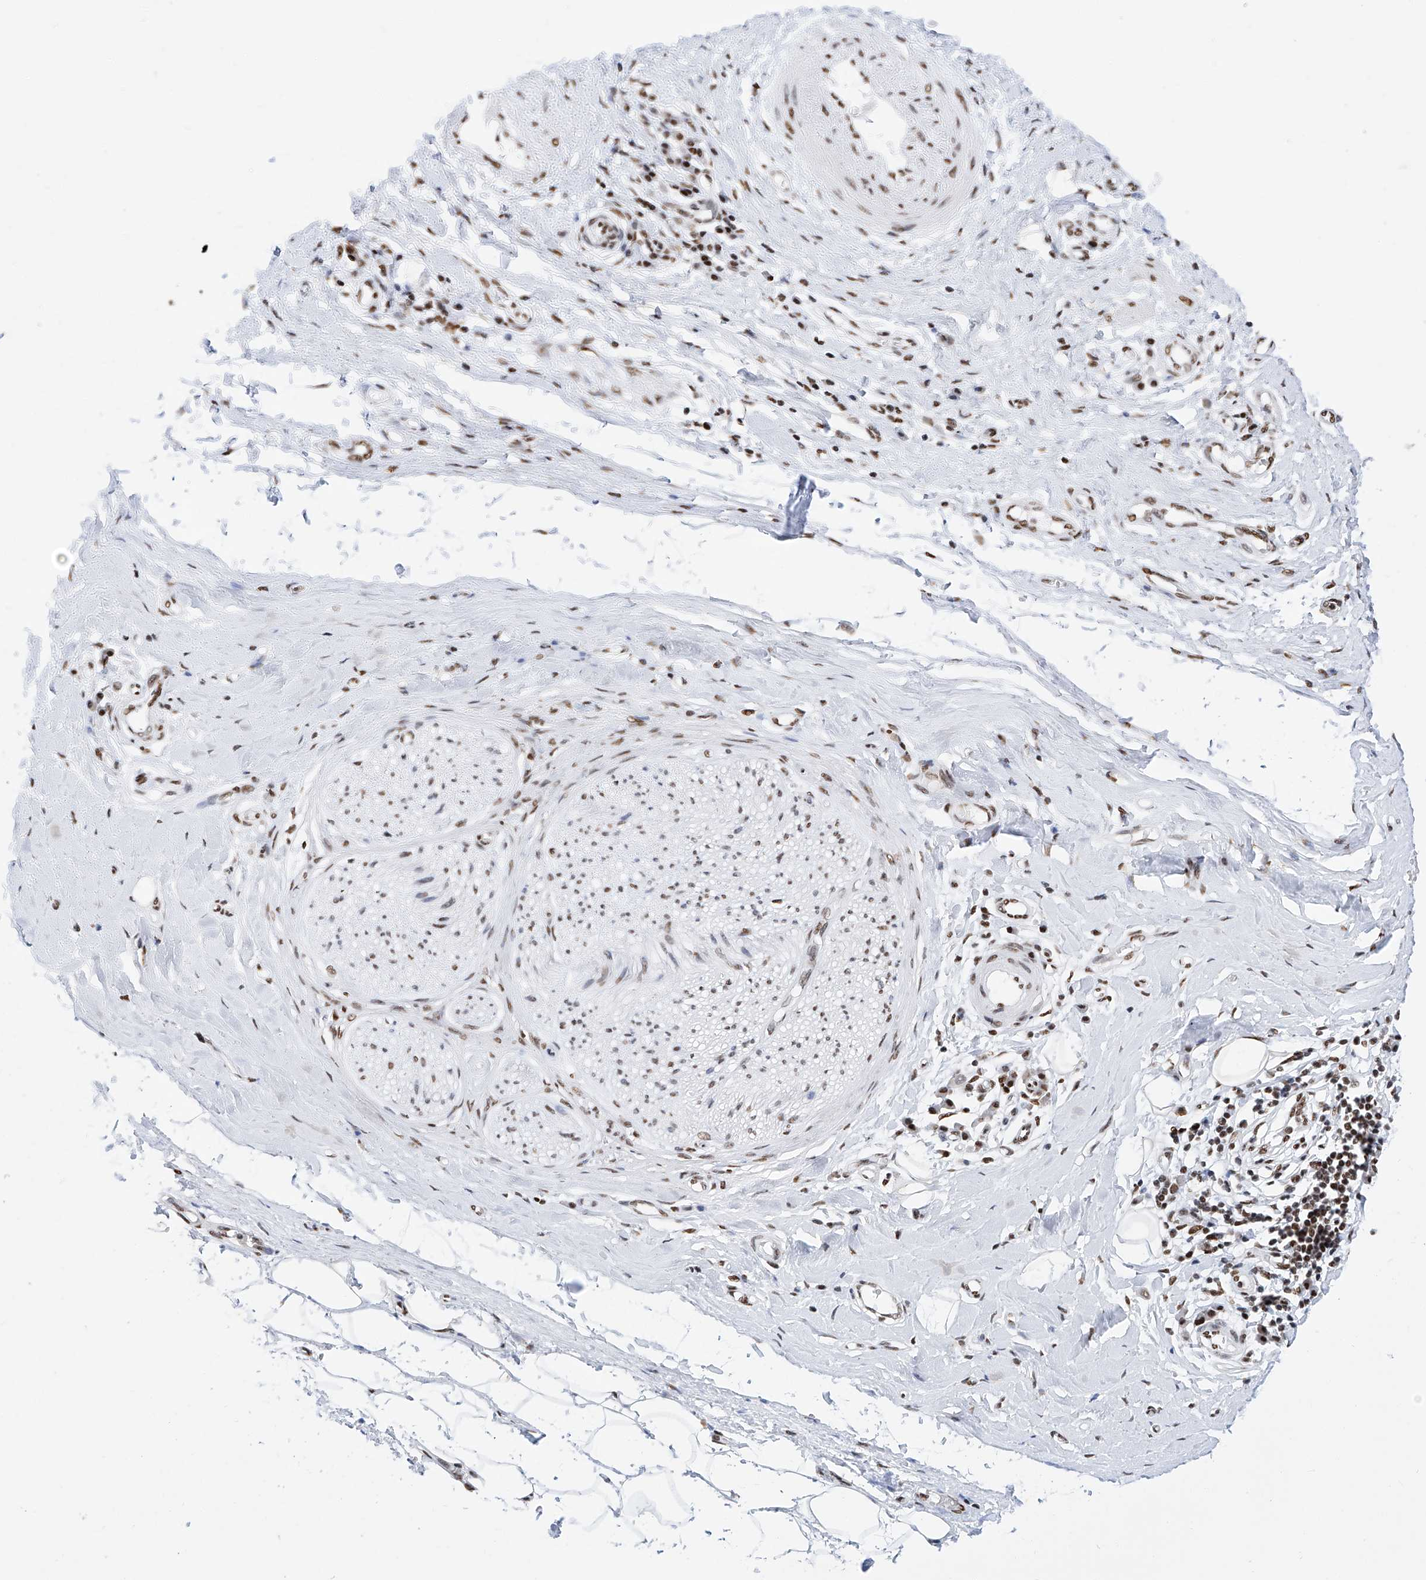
{"staining": {"intensity": "strong", "quantity": ">75%", "location": "nuclear"}, "tissue": "adipose tissue", "cell_type": "Adipocytes", "image_type": "normal", "snomed": [{"axis": "morphology", "description": "Normal tissue, NOS"}, {"axis": "morphology", "description": "Adenocarcinoma, NOS"}, {"axis": "topography", "description": "Esophagus"}, {"axis": "topography", "description": "Stomach, upper"}, {"axis": "topography", "description": "Peripheral nerve tissue"}], "caption": "Immunohistochemical staining of unremarkable human adipose tissue reveals high levels of strong nuclear expression in approximately >75% of adipocytes. (Stains: DAB in brown, nuclei in blue, Microscopy: brightfield microscopy at high magnification).", "gene": "SRSF6", "patient": {"sex": "male", "age": 62}}